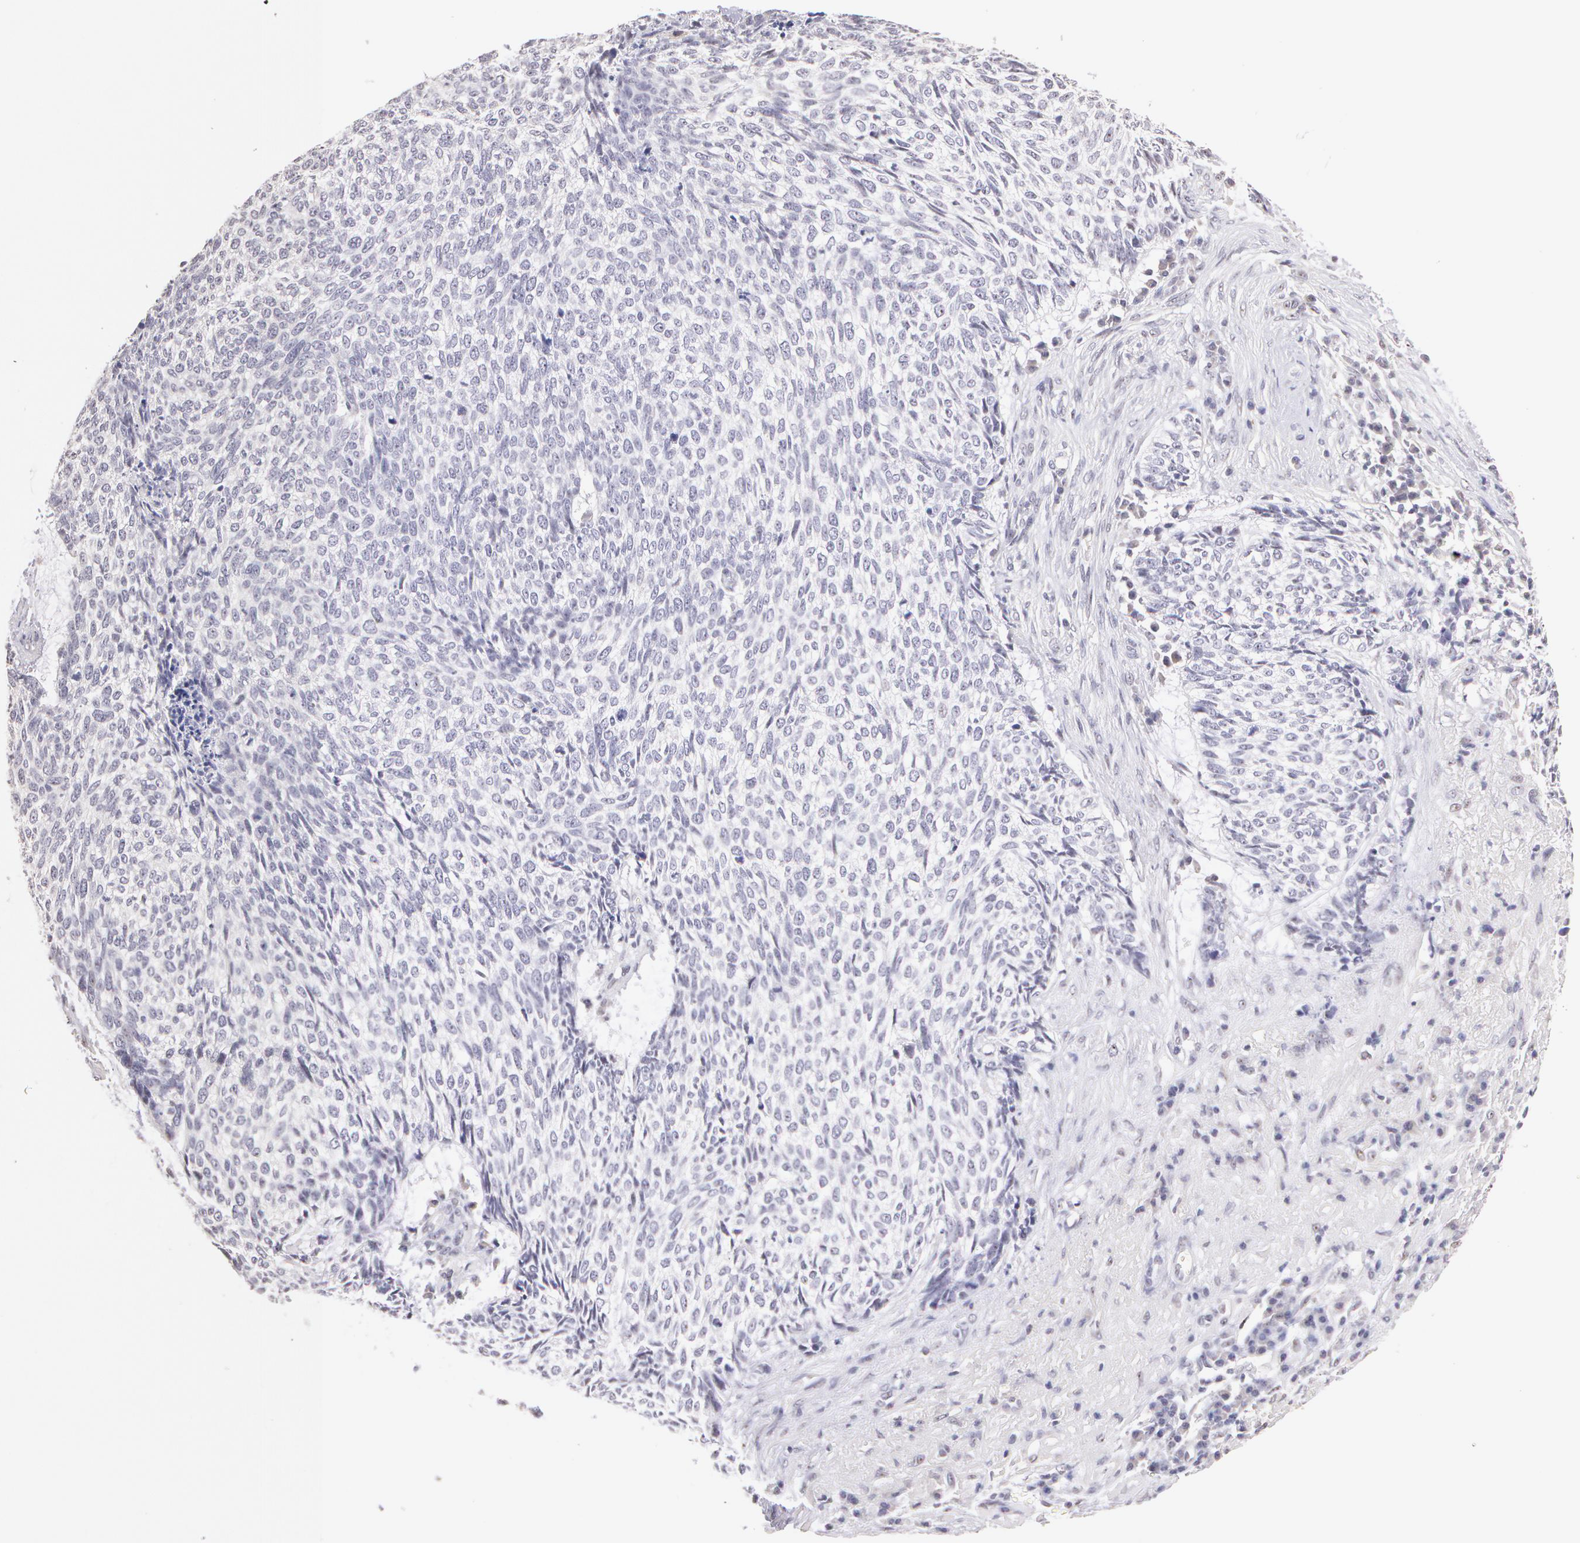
{"staining": {"intensity": "negative", "quantity": "none", "location": "none"}, "tissue": "skin cancer", "cell_type": "Tumor cells", "image_type": "cancer", "snomed": [{"axis": "morphology", "description": "Basal cell carcinoma"}, {"axis": "topography", "description": "Skin"}], "caption": "Tumor cells are negative for brown protein staining in skin cancer (basal cell carcinoma).", "gene": "ZNF597", "patient": {"sex": "female", "age": 89}}